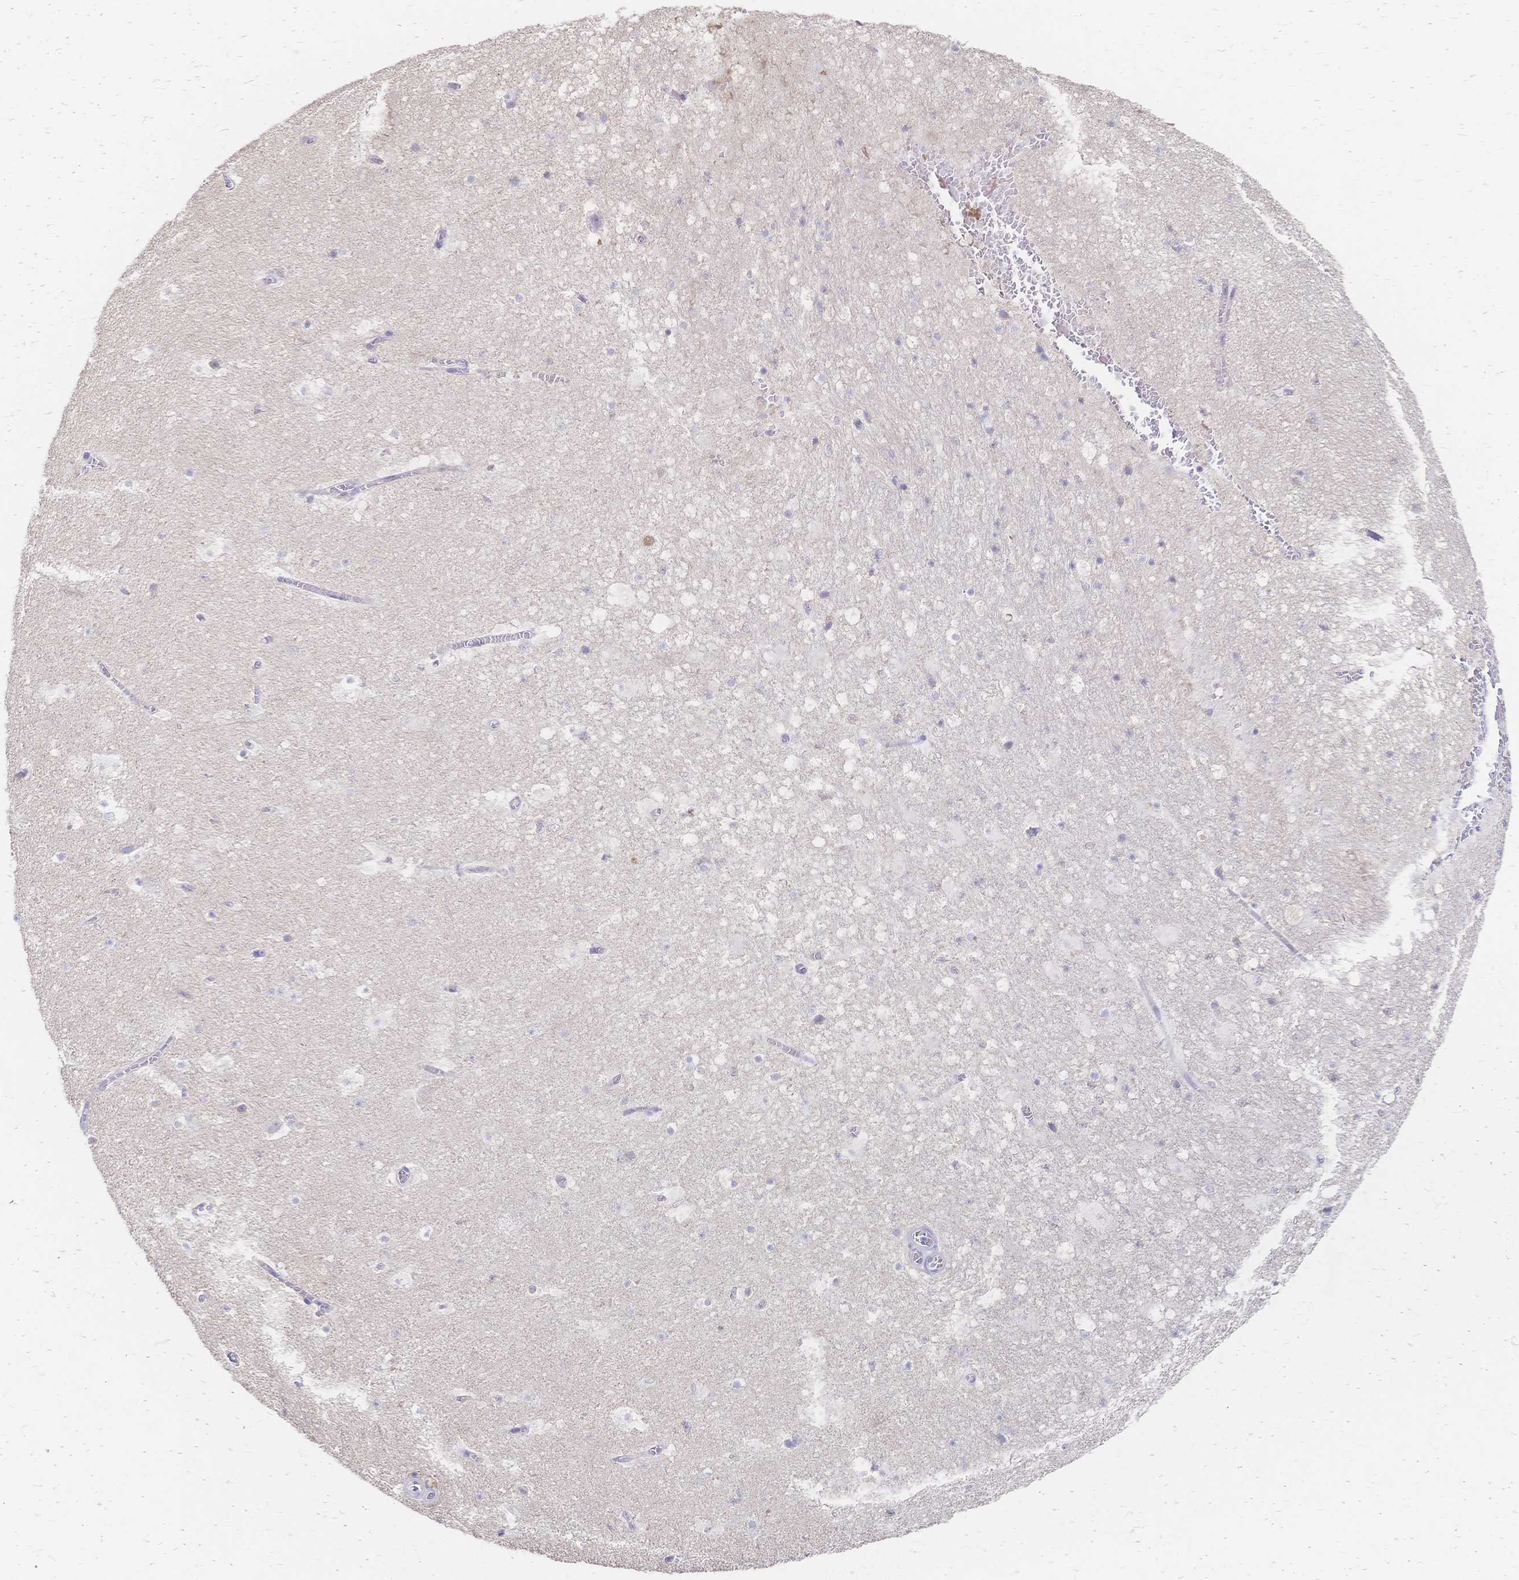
{"staining": {"intensity": "negative", "quantity": "none", "location": "none"}, "tissue": "hippocampus", "cell_type": "Glial cells", "image_type": "normal", "snomed": [{"axis": "morphology", "description": "Normal tissue, NOS"}, {"axis": "topography", "description": "Hippocampus"}], "caption": "Human hippocampus stained for a protein using immunohistochemistry (IHC) exhibits no expression in glial cells.", "gene": "VWC2L", "patient": {"sex": "female", "age": 42}}